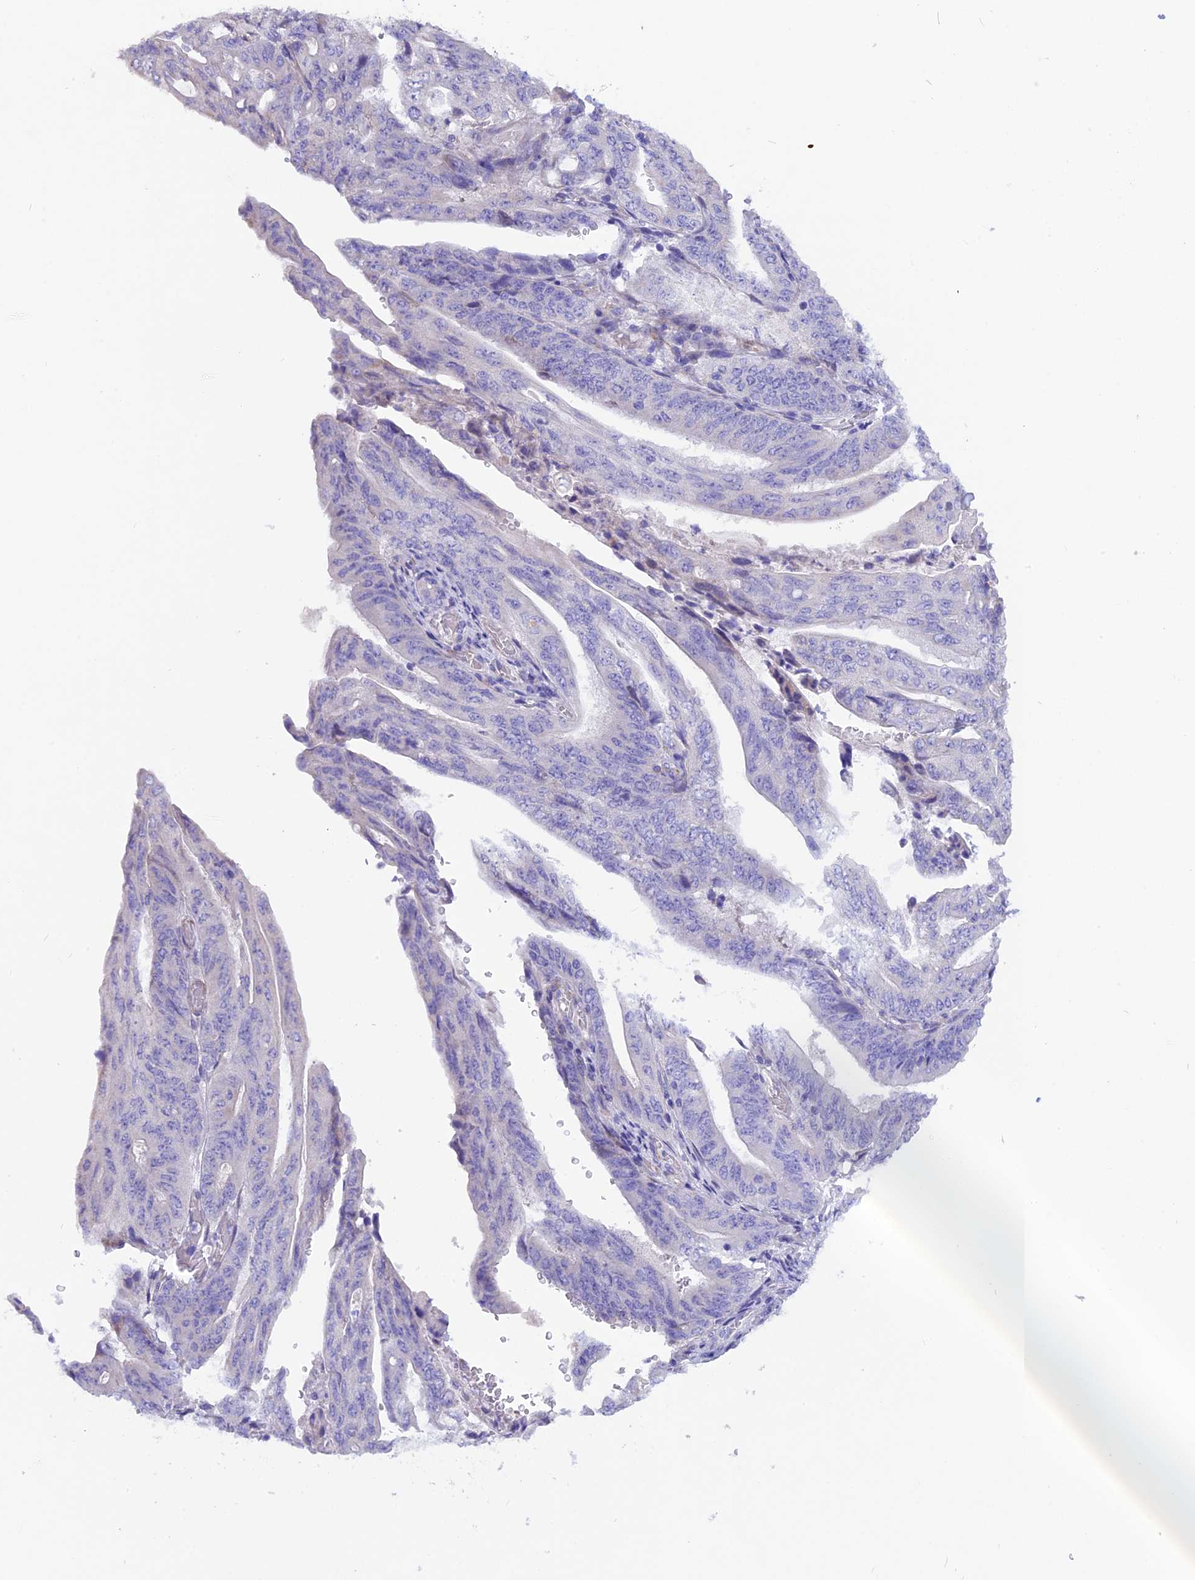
{"staining": {"intensity": "negative", "quantity": "none", "location": "none"}, "tissue": "stomach cancer", "cell_type": "Tumor cells", "image_type": "cancer", "snomed": [{"axis": "morphology", "description": "Adenocarcinoma, NOS"}, {"axis": "topography", "description": "Stomach"}], "caption": "DAB immunohistochemical staining of stomach adenocarcinoma shows no significant staining in tumor cells.", "gene": "TMEM138", "patient": {"sex": "female", "age": 73}}